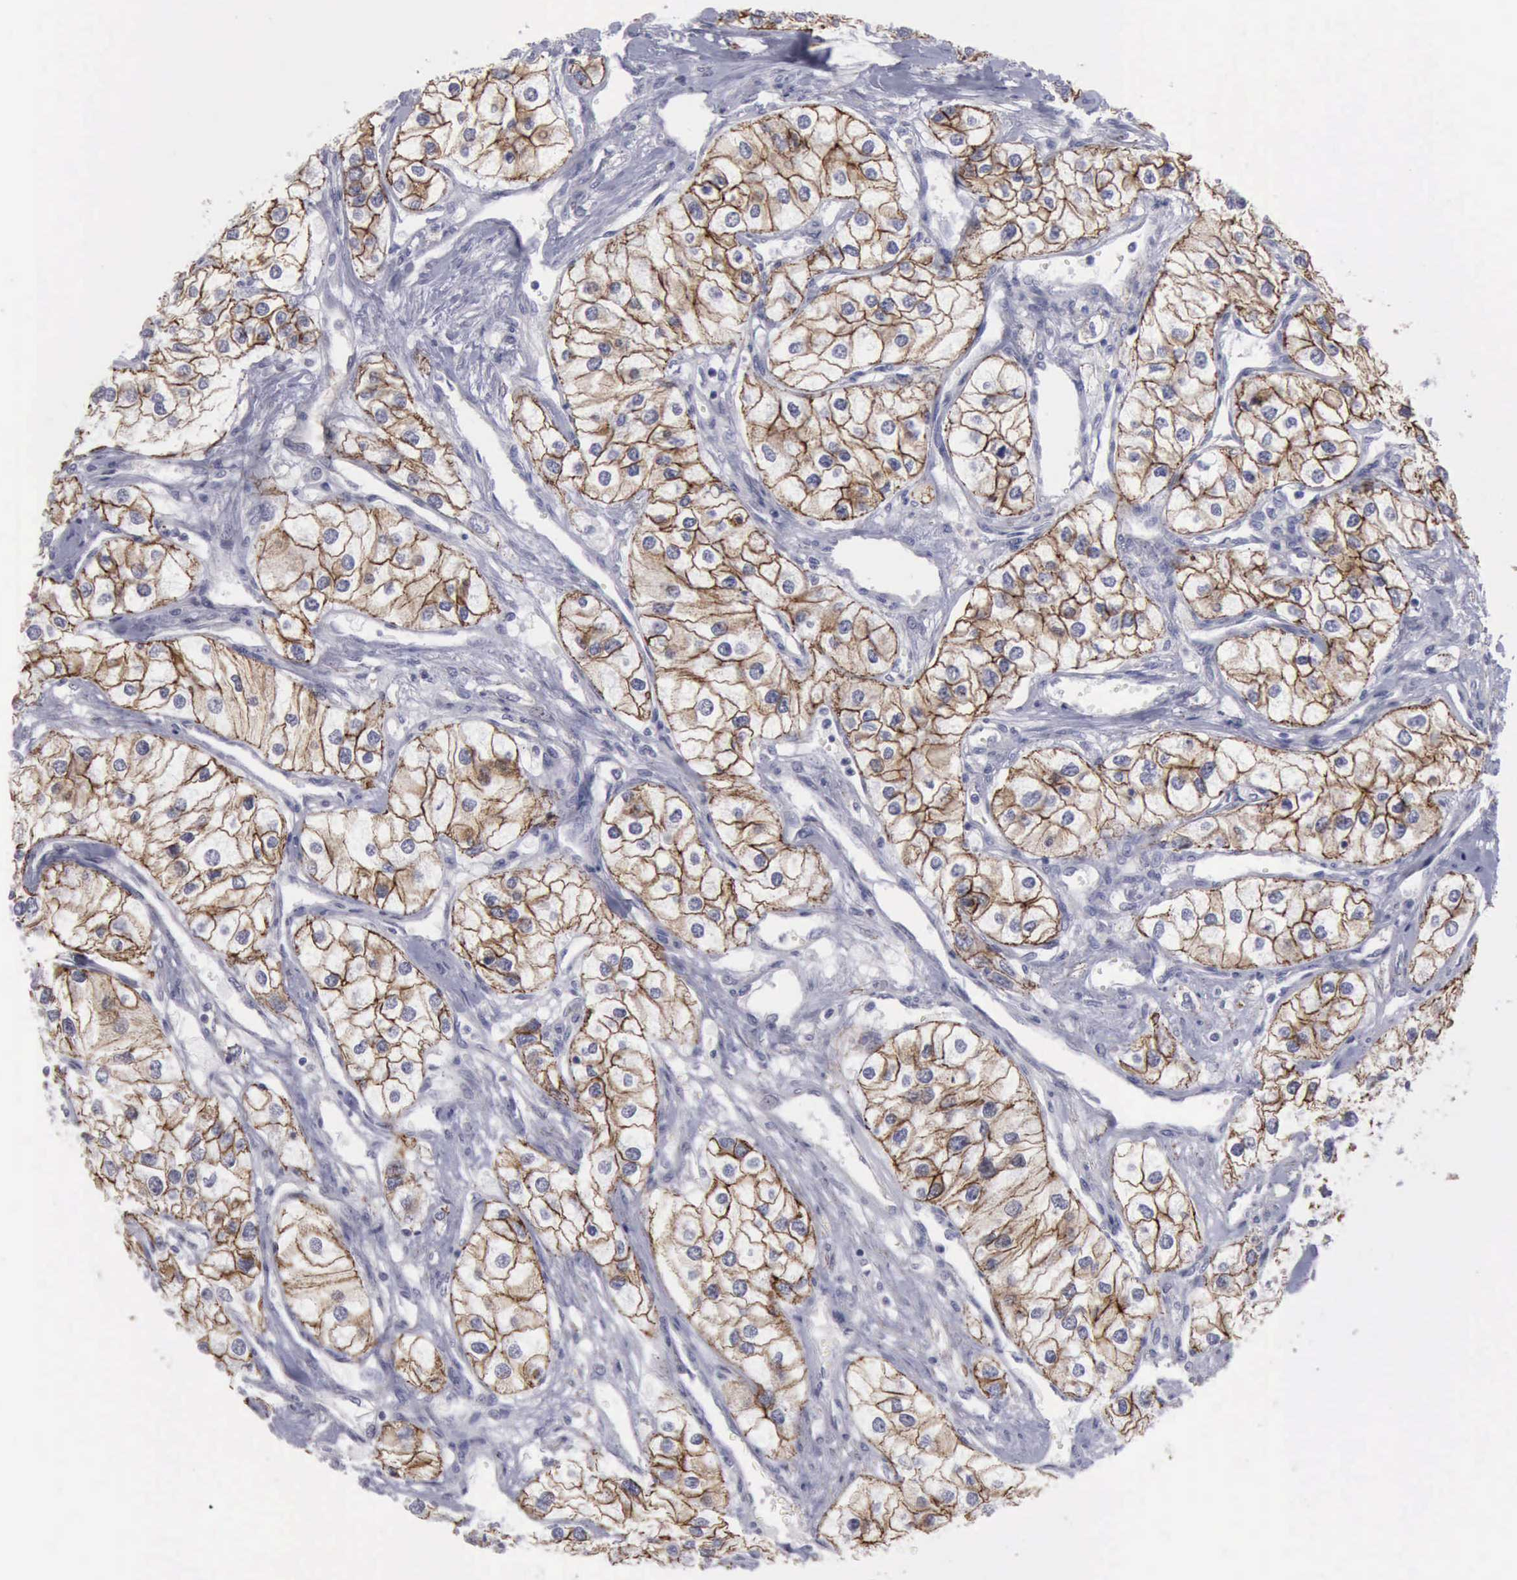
{"staining": {"intensity": "strong", "quantity": ">75%", "location": "cytoplasmic/membranous"}, "tissue": "renal cancer", "cell_type": "Tumor cells", "image_type": "cancer", "snomed": [{"axis": "morphology", "description": "Adenocarcinoma, NOS"}, {"axis": "topography", "description": "Kidney"}], "caption": "This photomicrograph demonstrates immunohistochemistry (IHC) staining of adenocarcinoma (renal), with high strong cytoplasmic/membranous staining in approximately >75% of tumor cells.", "gene": "CDH2", "patient": {"sex": "male", "age": 57}}